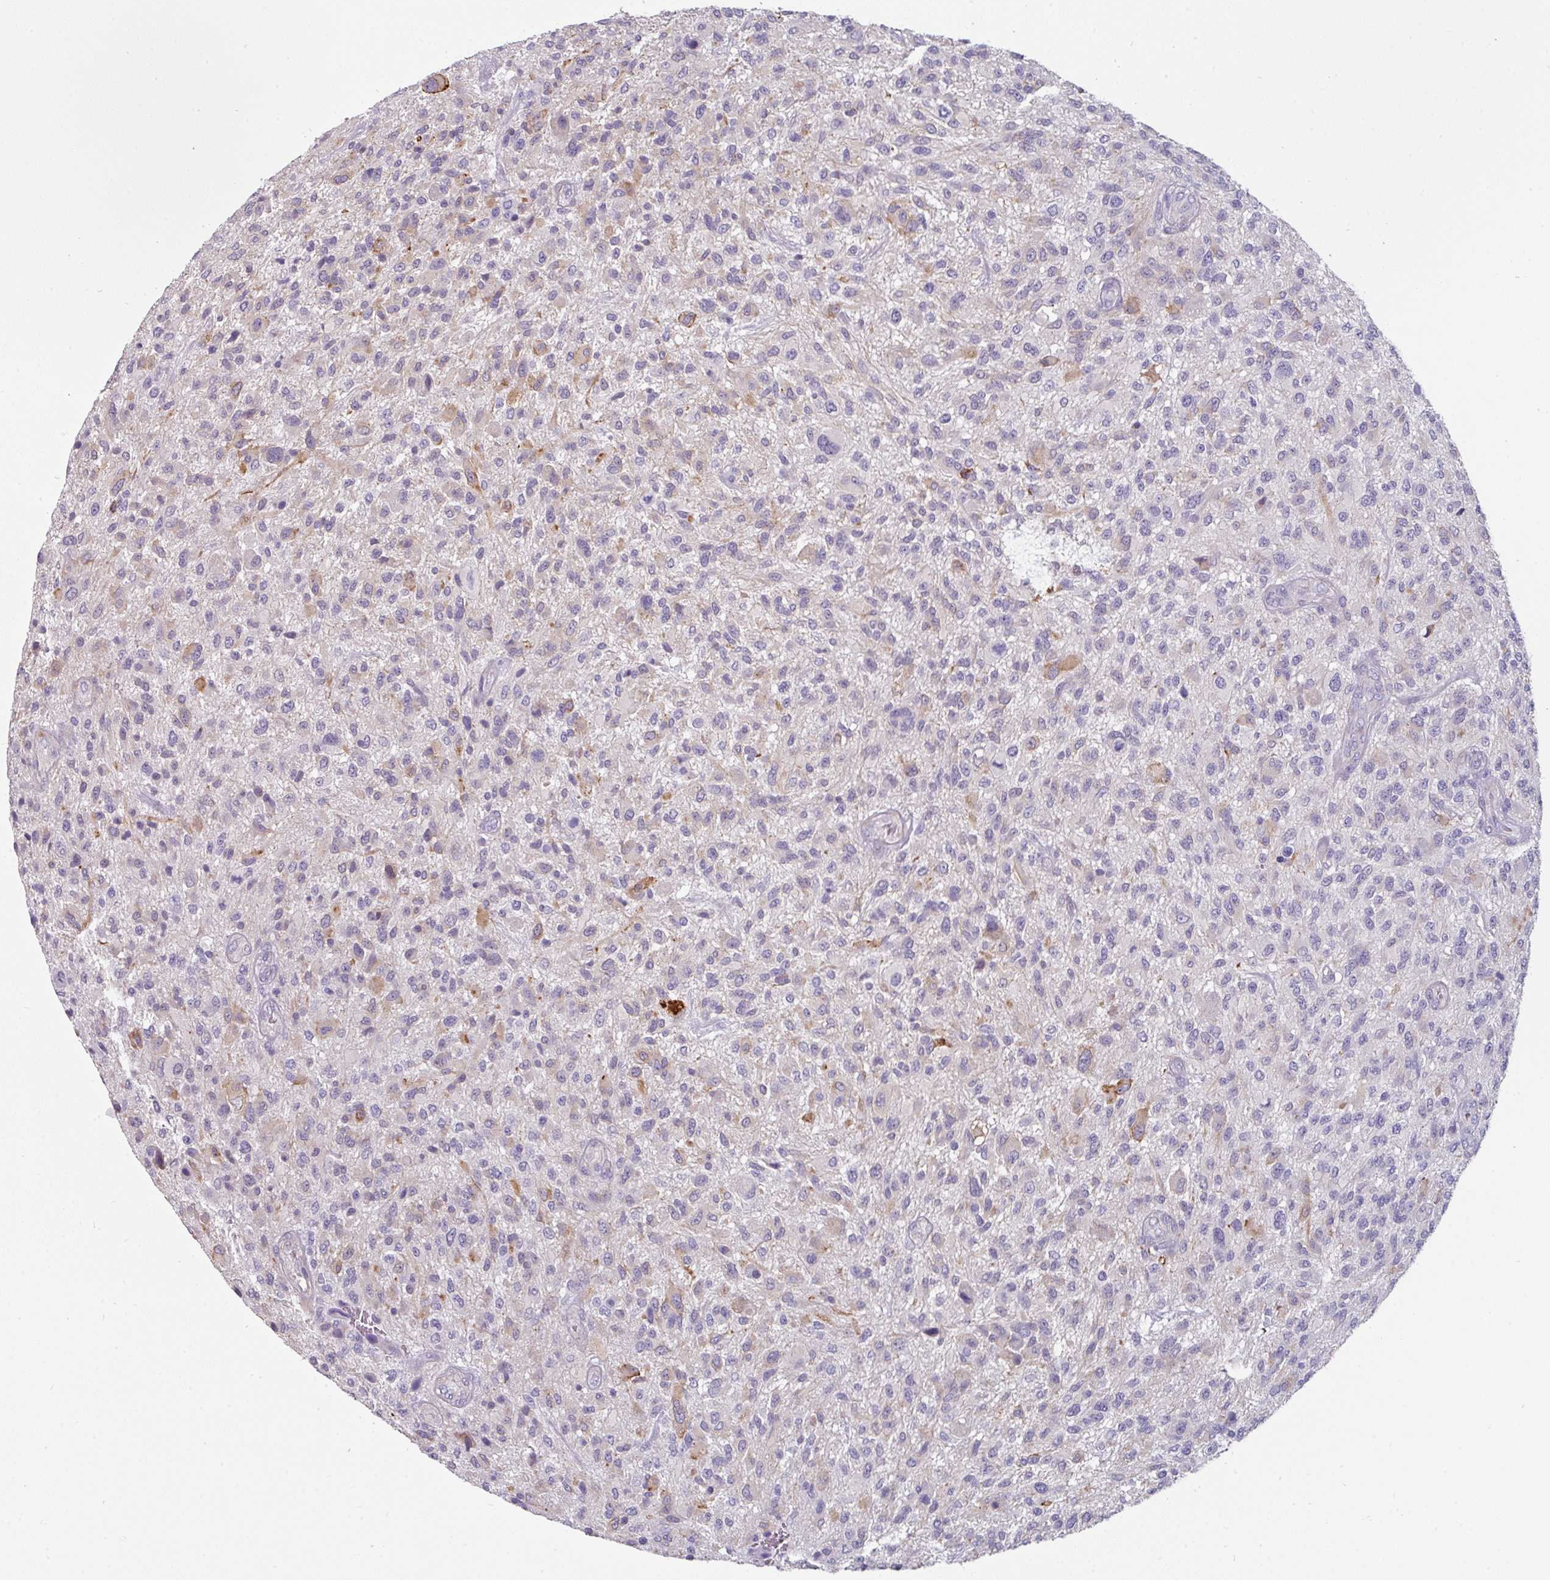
{"staining": {"intensity": "negative", "quantity": "none", "location": "none"}, "tissue": "glioma", "cell_type": "Tumor cells", "image_type": "cancer", "snomed": [{"axis": "morphology", "description": "Glioma, malignant, High grade"}, {"axis": "topography", "description": "Brain"}], "caption": "IHC photomicrograph of neoplastic tissue: human glioma stained with DAB (3,3'-diaminobenzidine) demonstrates no significant protein positivity in tumor cells.", "gene": "EYA3", "patient": {"sex": "male", "age": 47}}